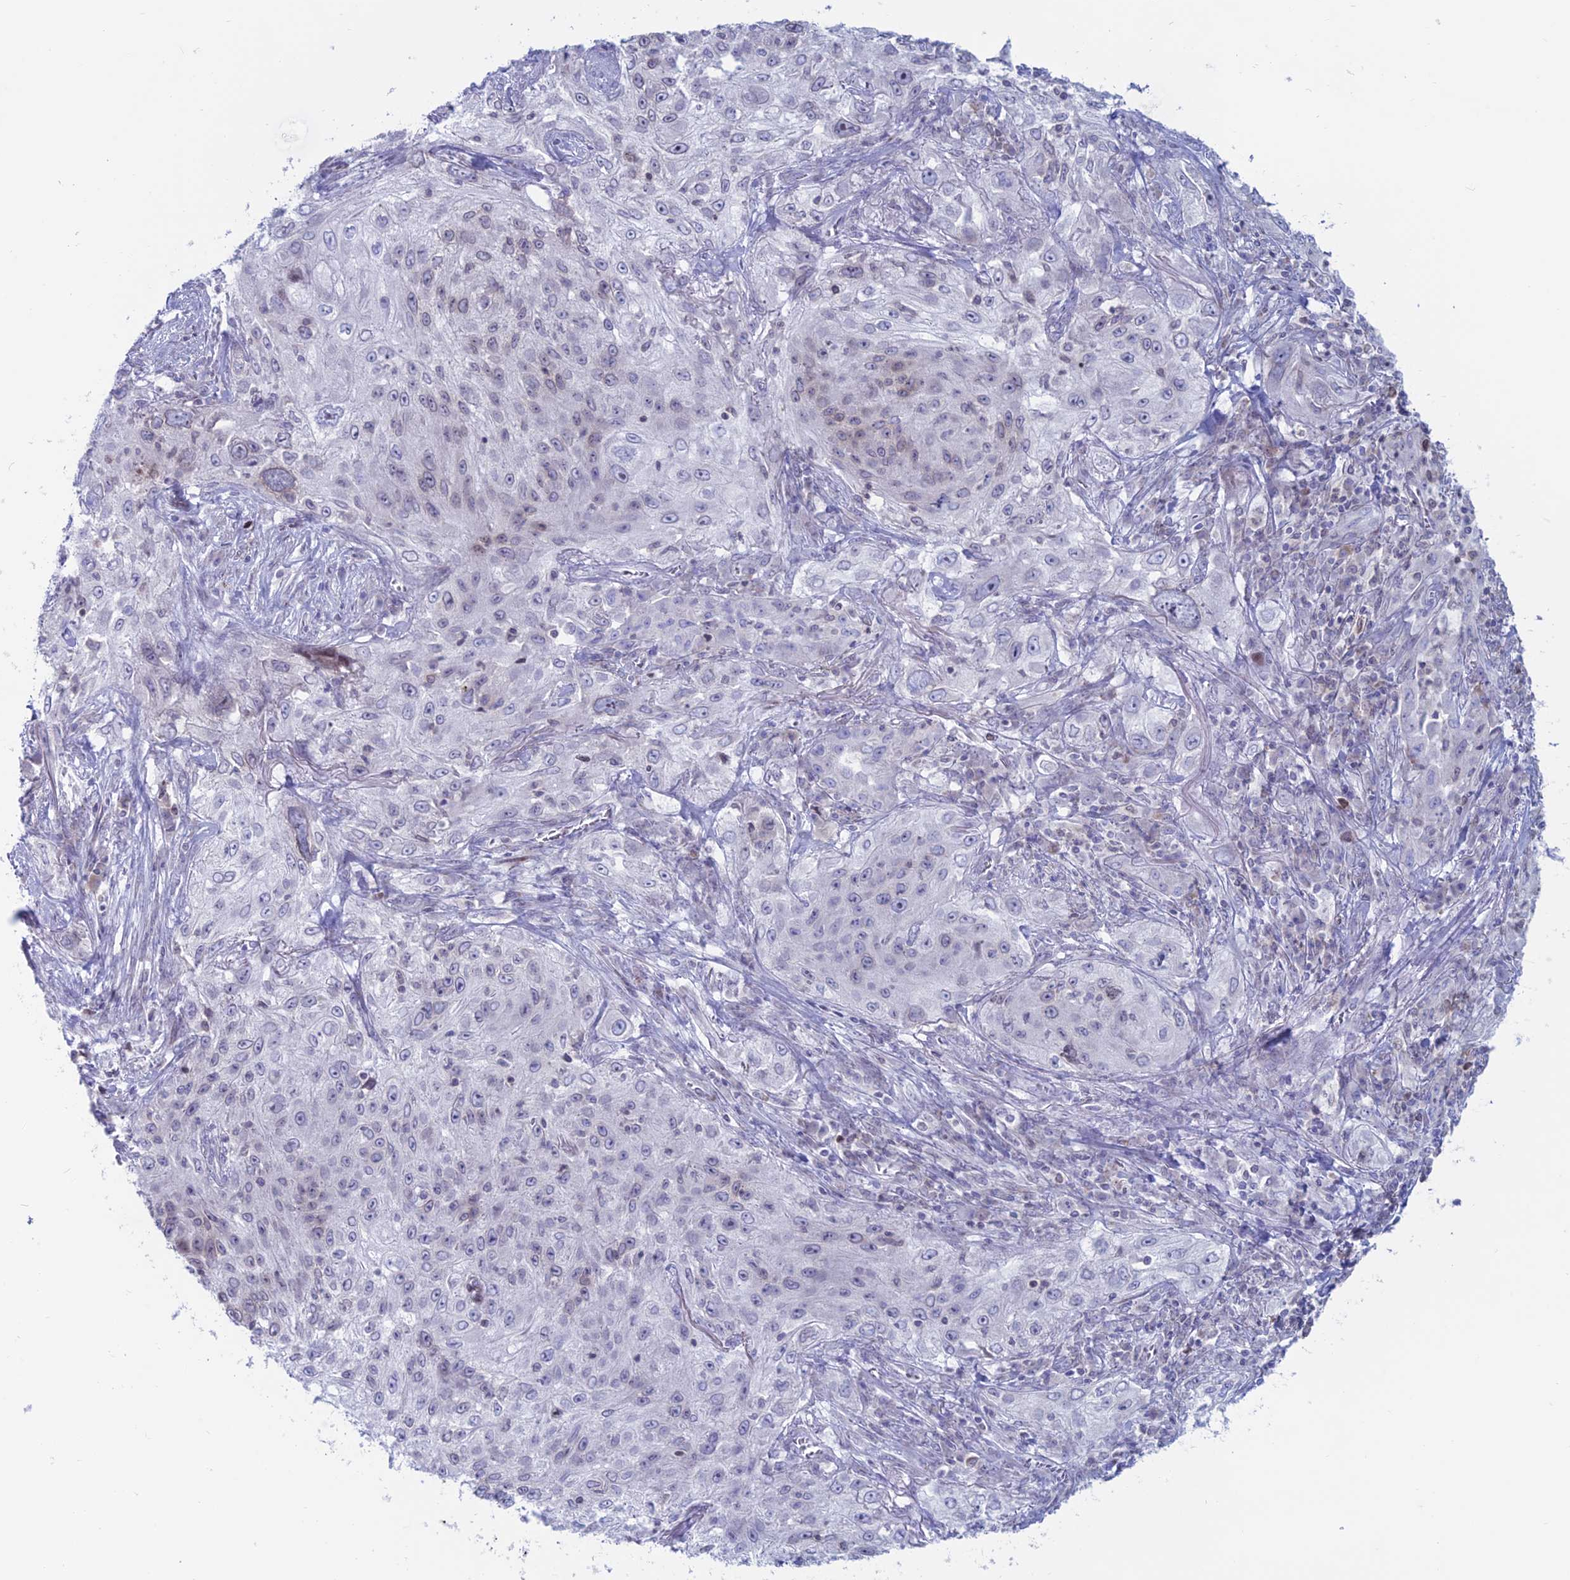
{"staining": {"intensity": "negative", "quantity": "none", "location": "none"}, "tissue": "lung cancer", "cell_type": "Tumor cells", "image_type": "cancer", "snomed": [{"axis": "morphology", "description": "Squamous cell carcinoma, NOS"}, {"axis": "topography", "description": "Lung"}], "caption": "Immunohistochemical staining of human lung squamous cell carcinoma displays no significant positivity in tumor cells.", "gene": "CERS6", "patient": {"sex": "female", "age": 69}}